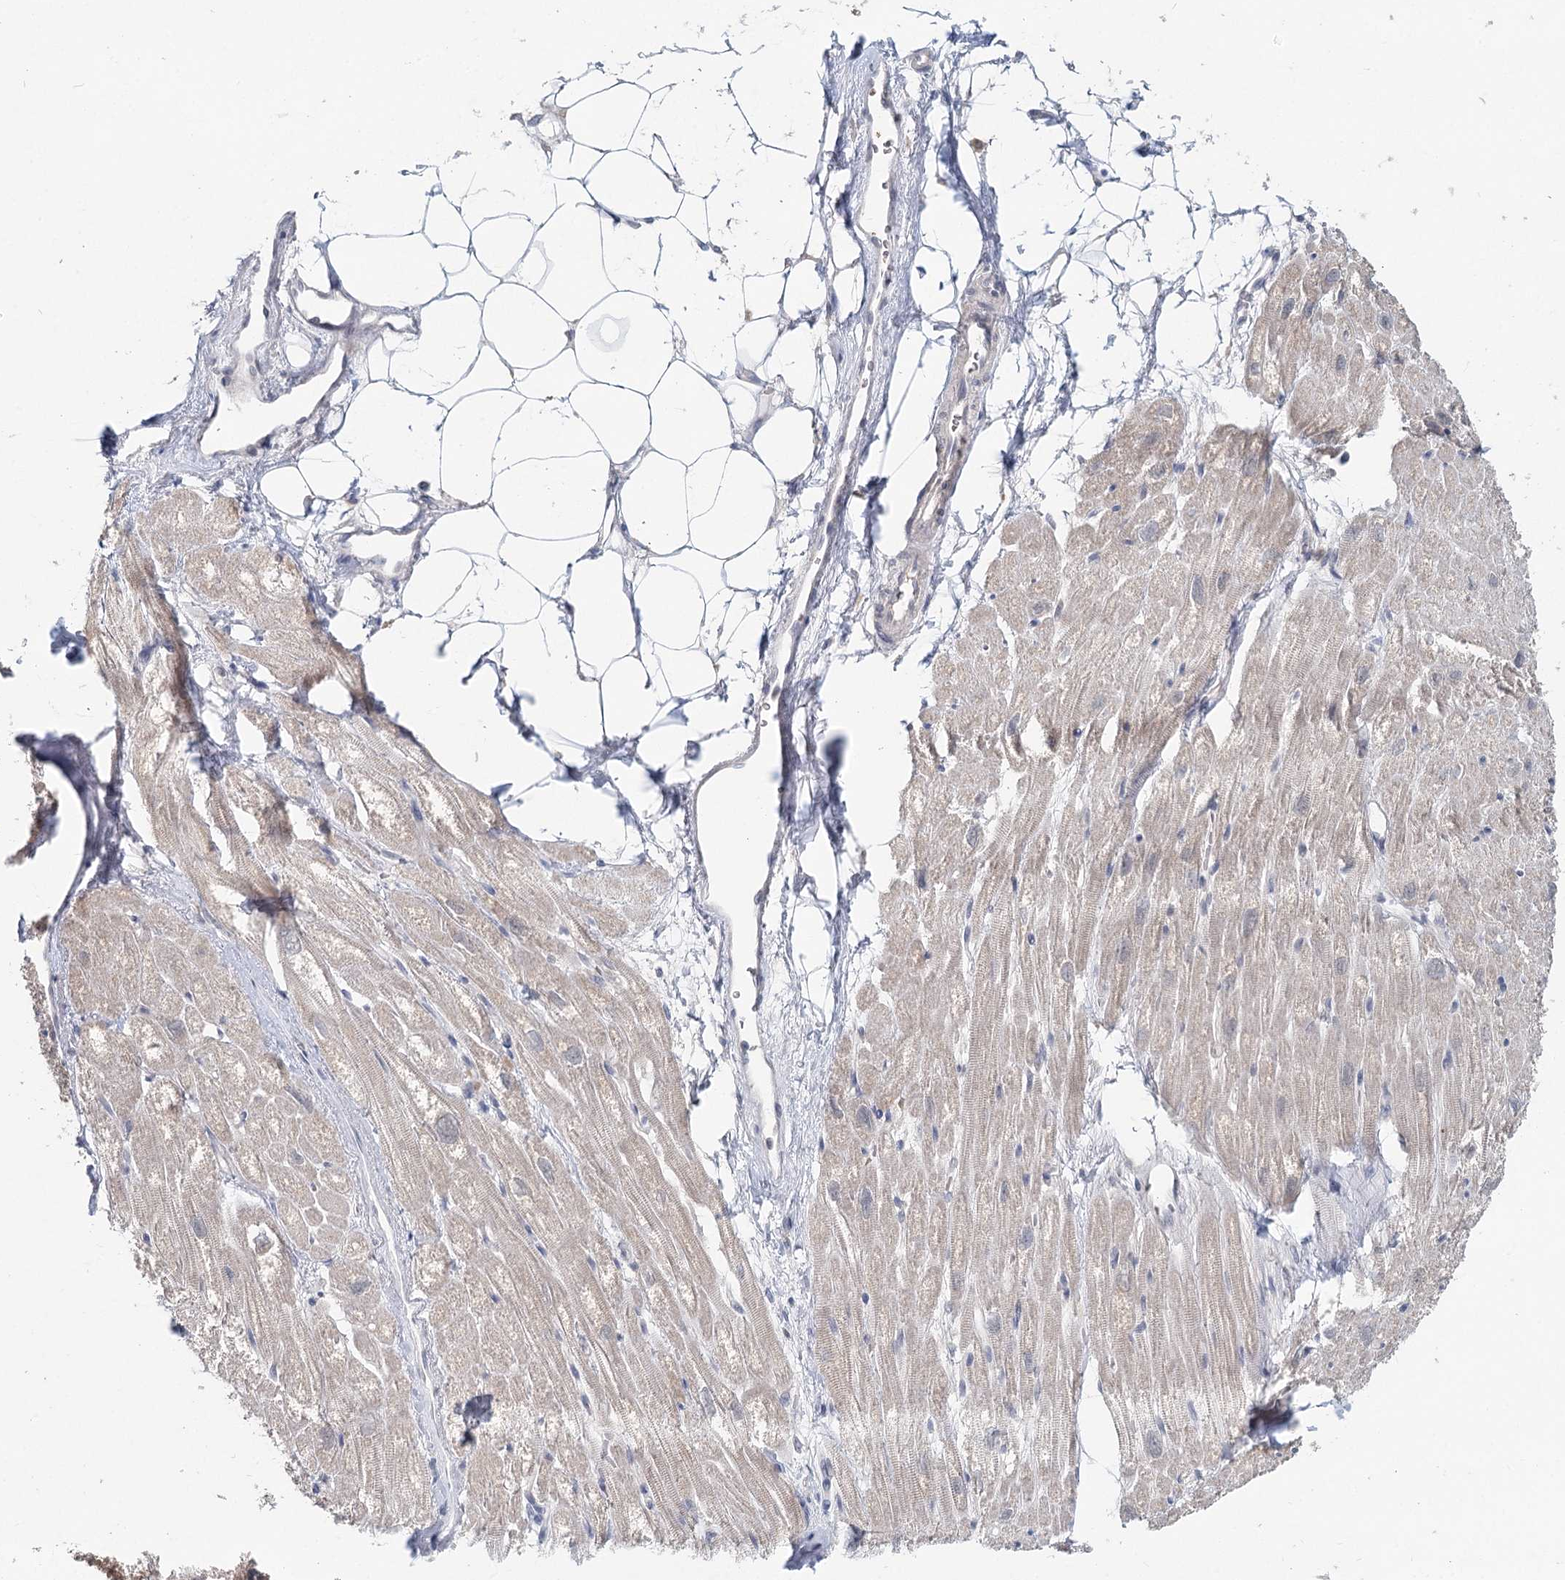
{"staining": {"intensity": "weak", "quantity": "25%-75%", "location": "cytoplasmic/membranous"}, "tissue": "heart muscle", "cell_type": "Cardiomyocytes", "image_type": "normal", "snomed": [{"axis": "morphology", "description": "Normal tissue, NOS"}, {"axis": "topography", "description": "Heart"}], "caption": "This image displays IHC staining of normal human heart muscle, with low weak cytoplasmic/membranous staining in about 25%-75% of cardiomyocytes.", "gene": "FBXO7", "patient": {"sex": "male", "age": 50}}